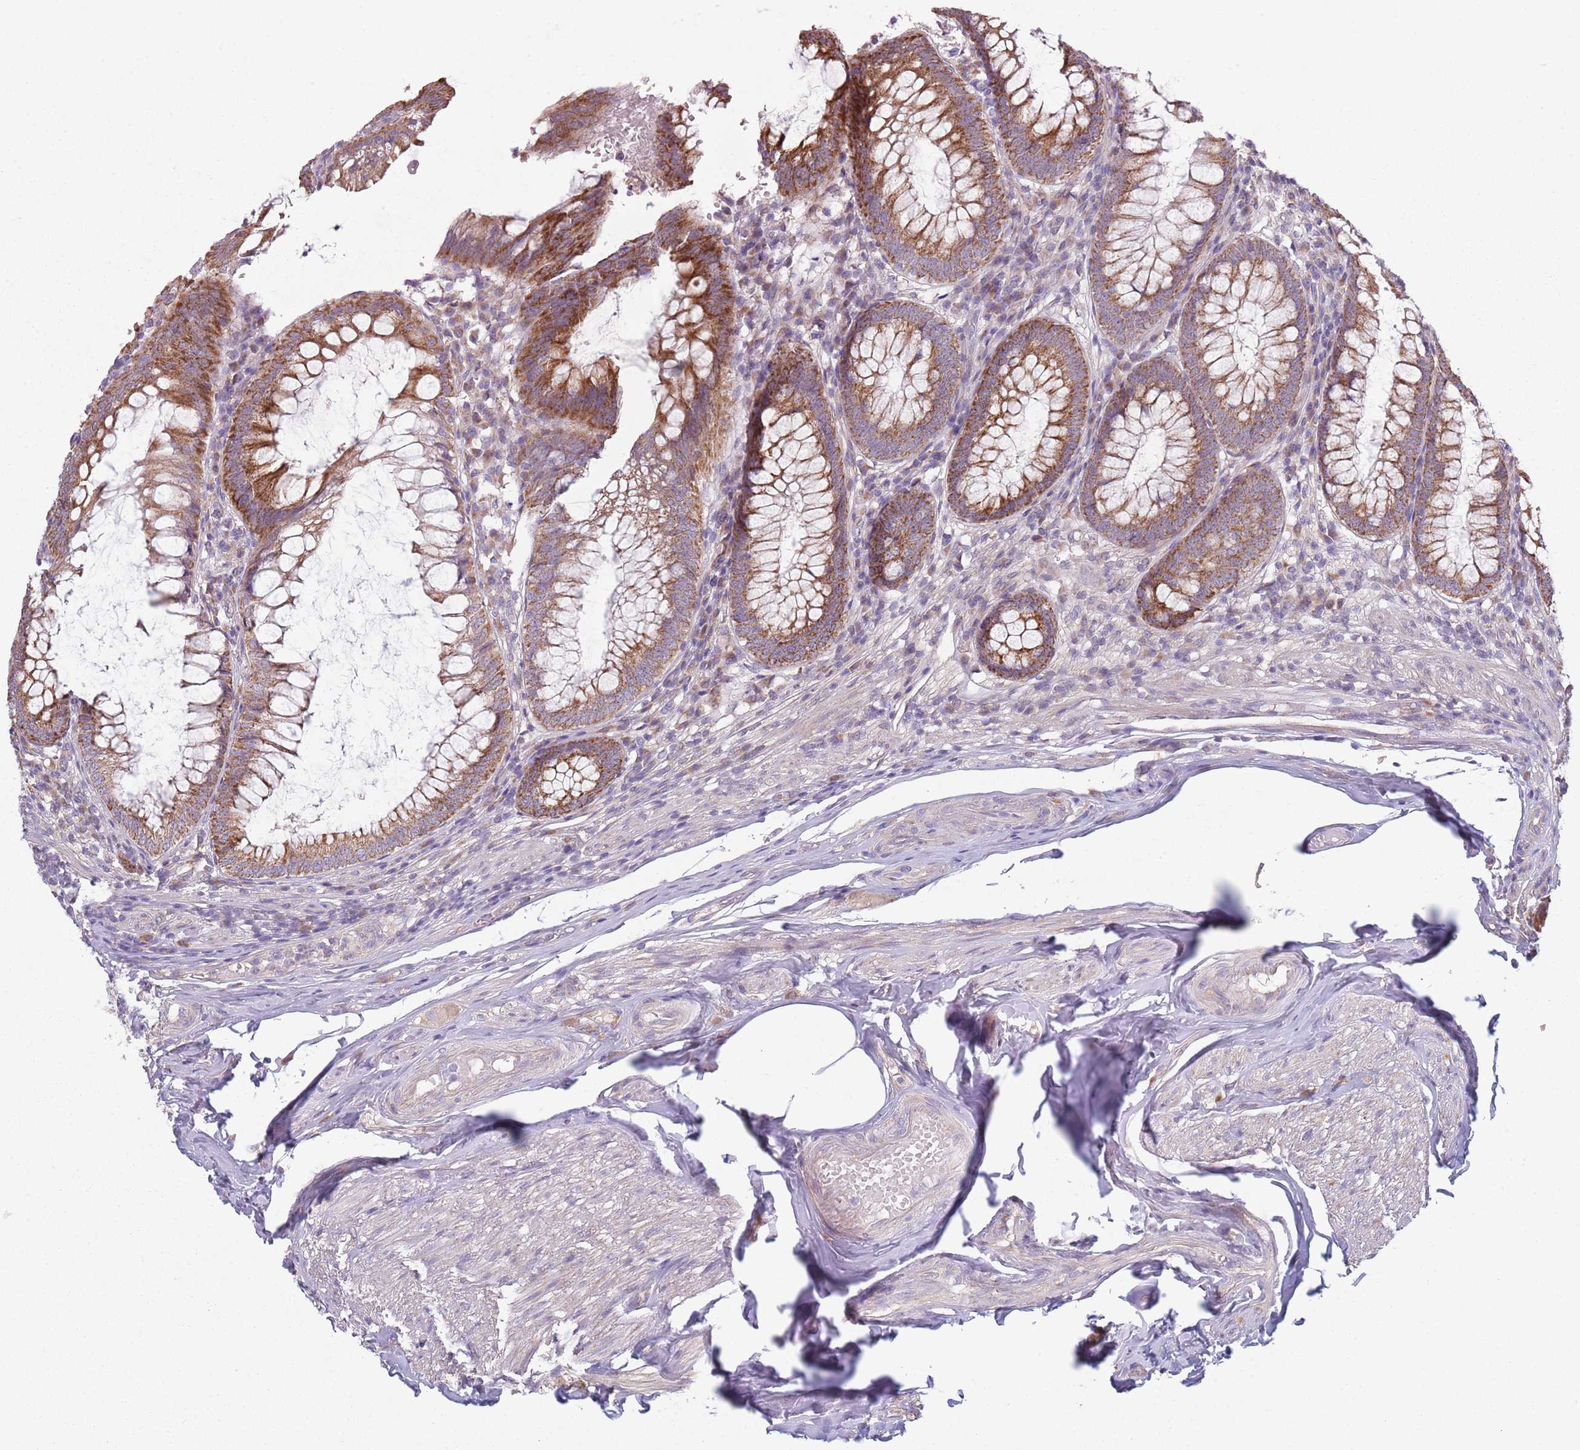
{"staining": {"intensity": "moderate", "quantity": ">75%", "location": "cytoplasmic/membranous"}, "tissue": "appendix", "cell_type": "Glandular cells", "image_type": "normal", "snomed": [{"axis": "morphology", "description": "Normal tissue, NOS"}, {"axis": "topography", "description": "Appendix"}], "caption": "Immunohistochemical staining of normal appendix demonstrates moderate cytoplasmic/membranous protein expression in approximately >75% of glandular cells.", "gene": "COQ5", "patient": {"sex": "male", "age": 83}}